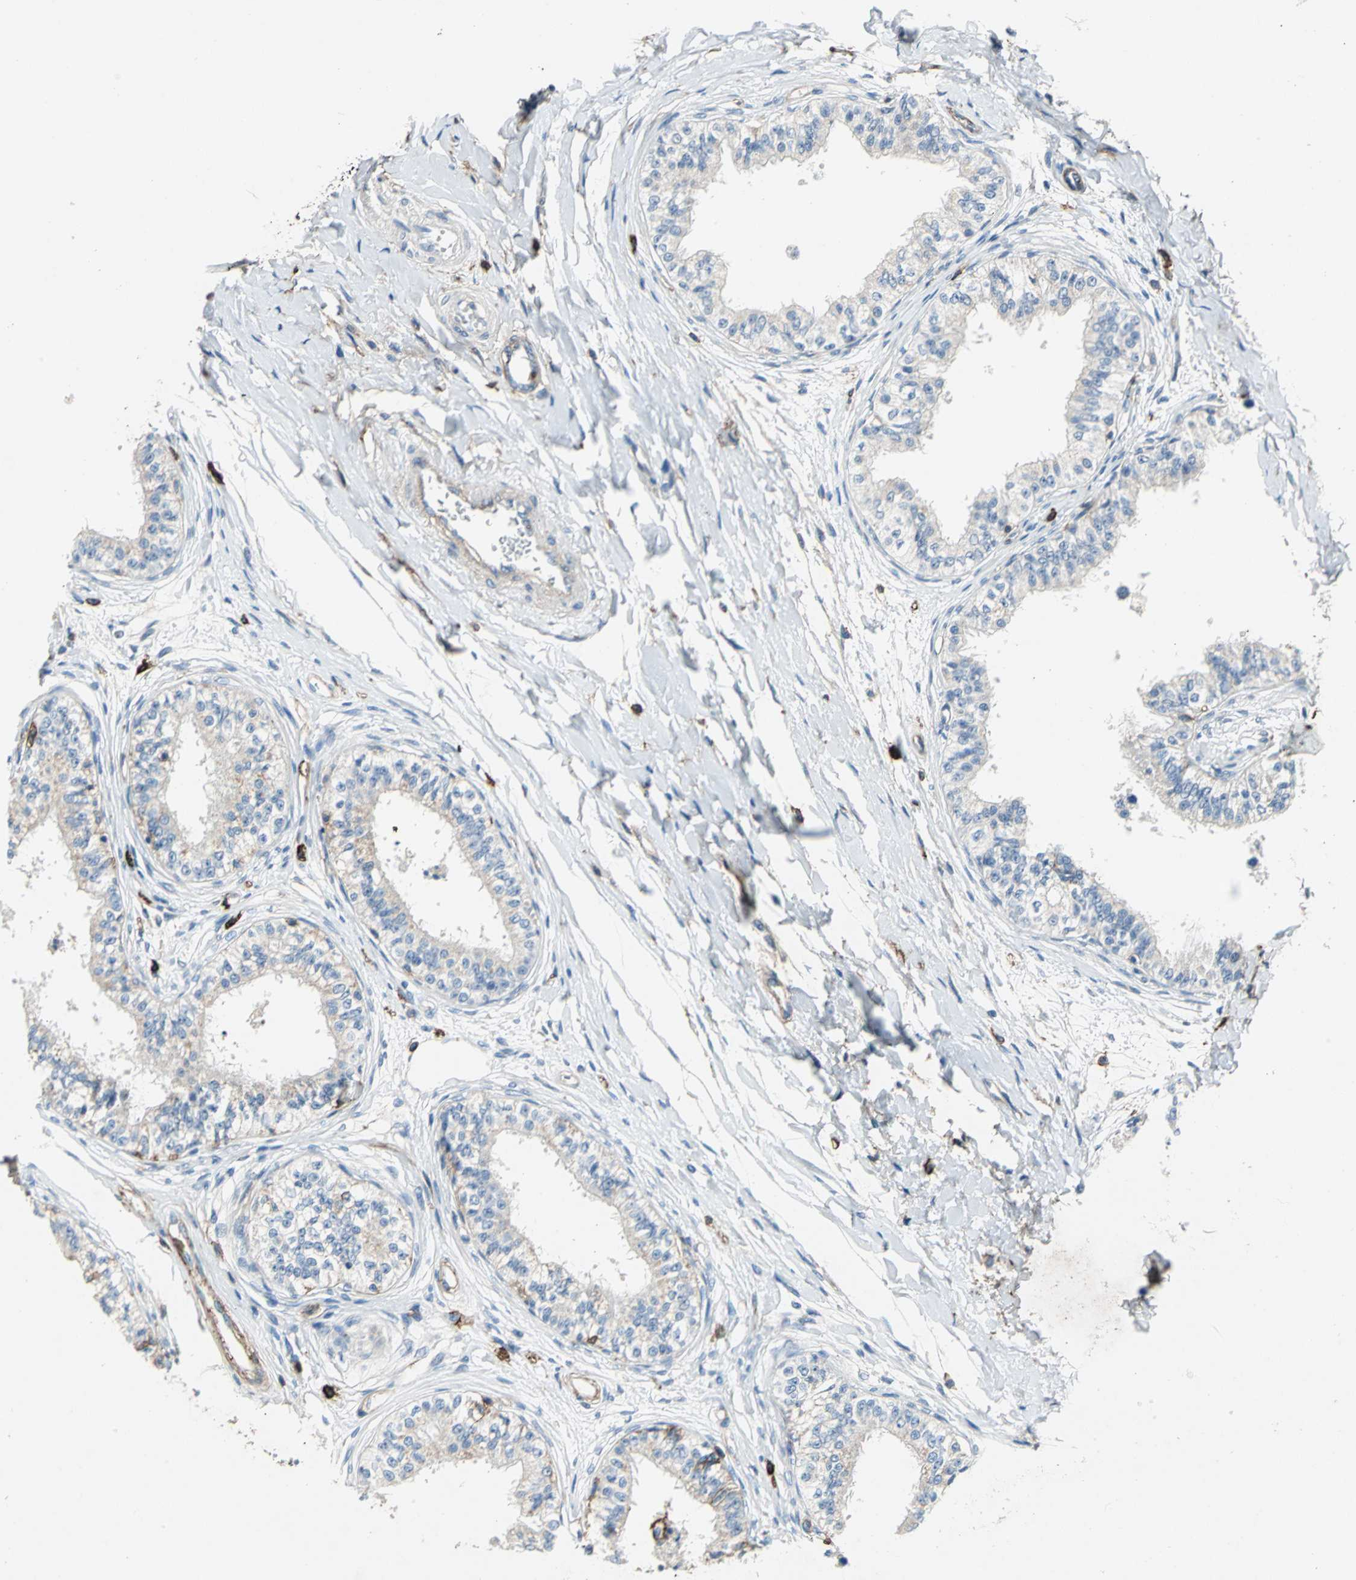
{"staining": {"intensity": "moderate", "quantity": "25%-75%", "location": "cytoplasmic/membranous"}, "tissue": "epididymis", "cell_type": "Glandular cells", "image_type": "normal", "snomed": [{"axis": "morphology", "description": "Normal tissue, NOS"}, {"axis": "morphology", "description": "Adenocarcinoma, metastatic, NOS"}, {"axis": "topography", "description": "Testis"}, {"axis": "topography", "description": "Epididymis"}], "caption": "A high-resolution photomicrograph shows immunohistochemistry staining of unremarkable epididymis, which exhibits moderate cytoplasmic/membranous staining in about 25%-75% of glandular cells.", "gene": "CD44", "patient": {"sex": "male", "age": 26}}